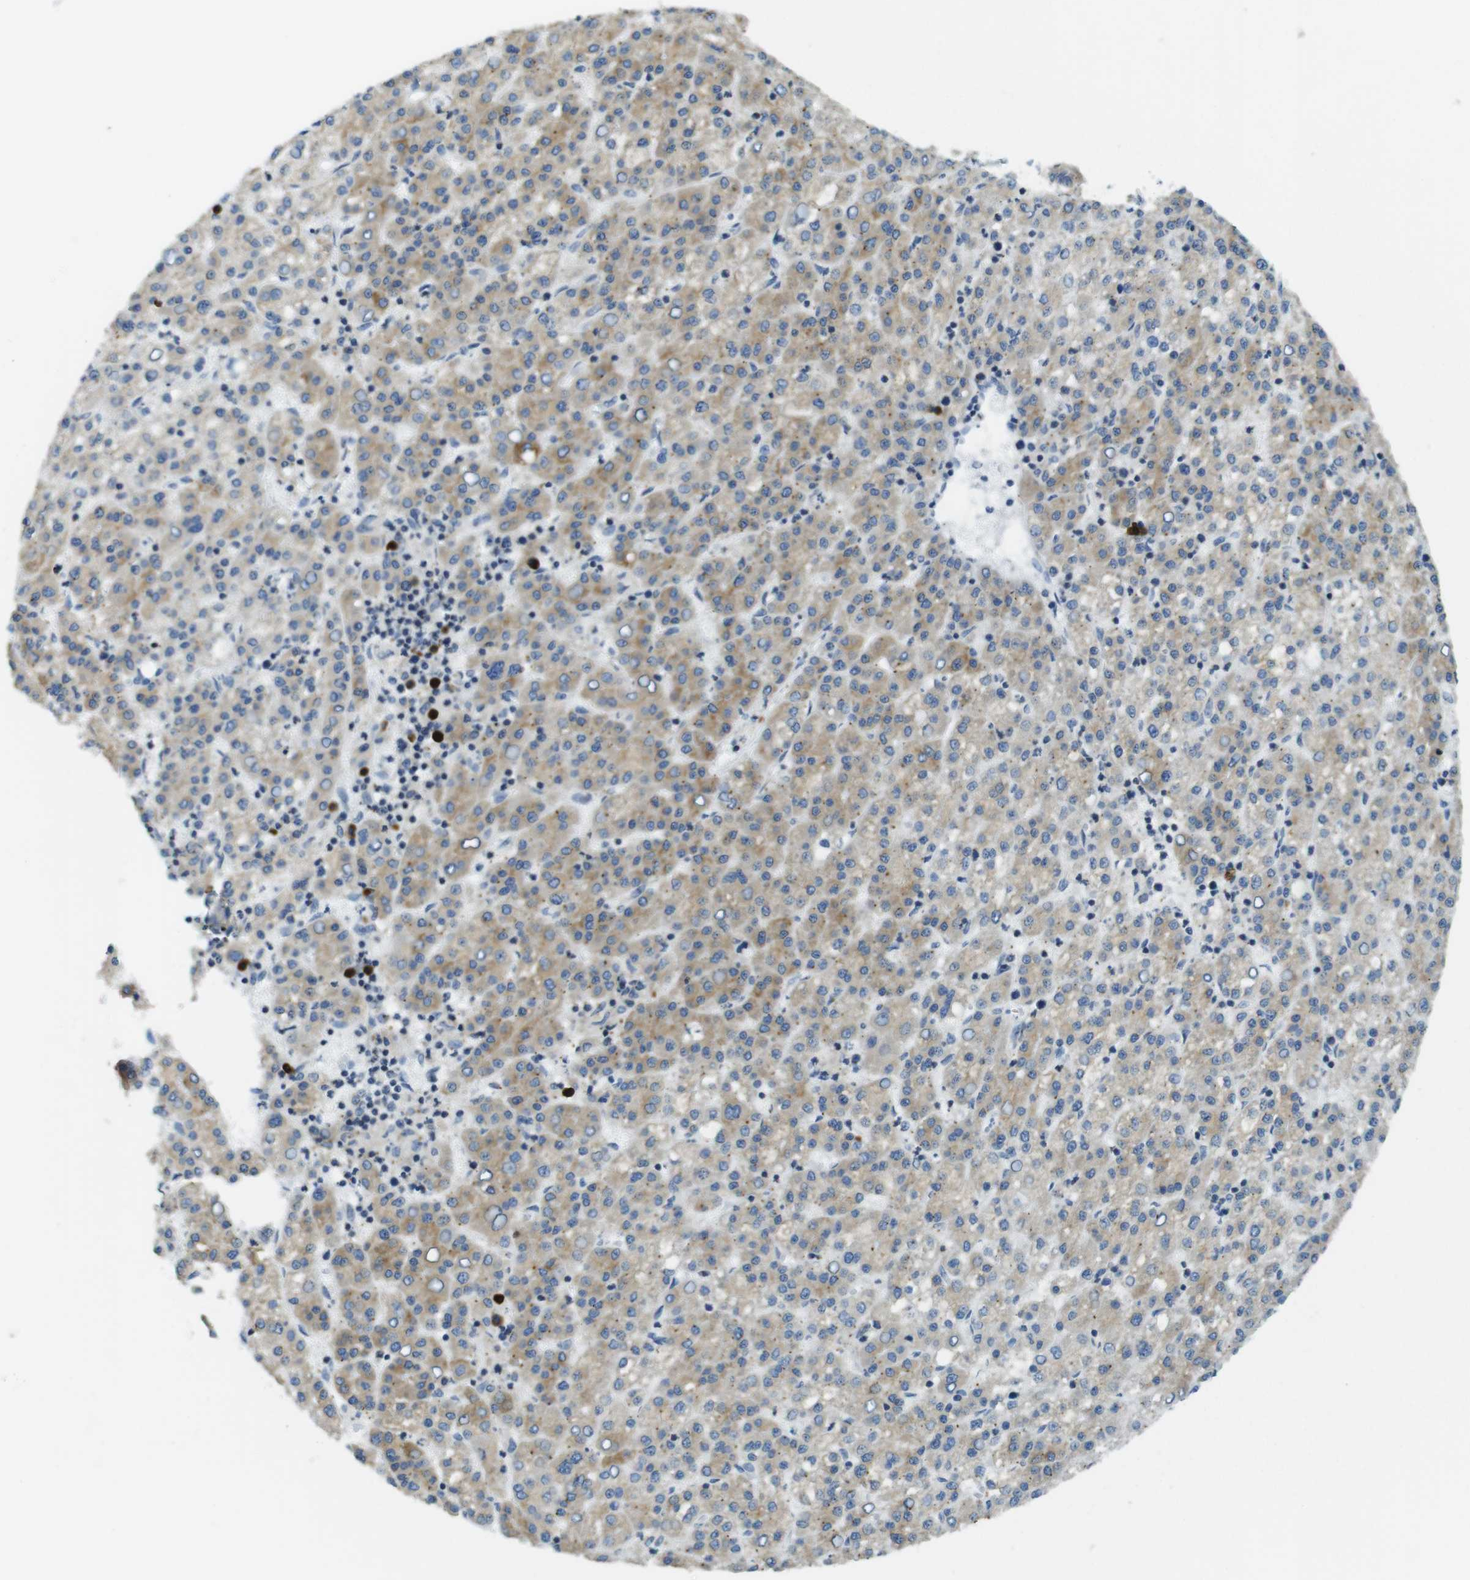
{"staining": {"intensity": "moderate", "quantity": ">75%", "location": "cytoplasmic/membranous"}, "tissue": "liver cancer", "cell_type": "Tumor cells", "image_type": "cancer", "snomed": [{"axis": "morphology", "description": "Carcinoma, Hepatocellular, NOS"}, {"axis": "topography", "description": "Liver"}], "caption": "Tumor cells exhibit medium levels of moderate cytoplasmic/membranous positivity in about >75% of cells in human liver hepatocellular carcinoma.", "gene": "CLPTM1L", "patient": {"sex": "female", "age": 58}}